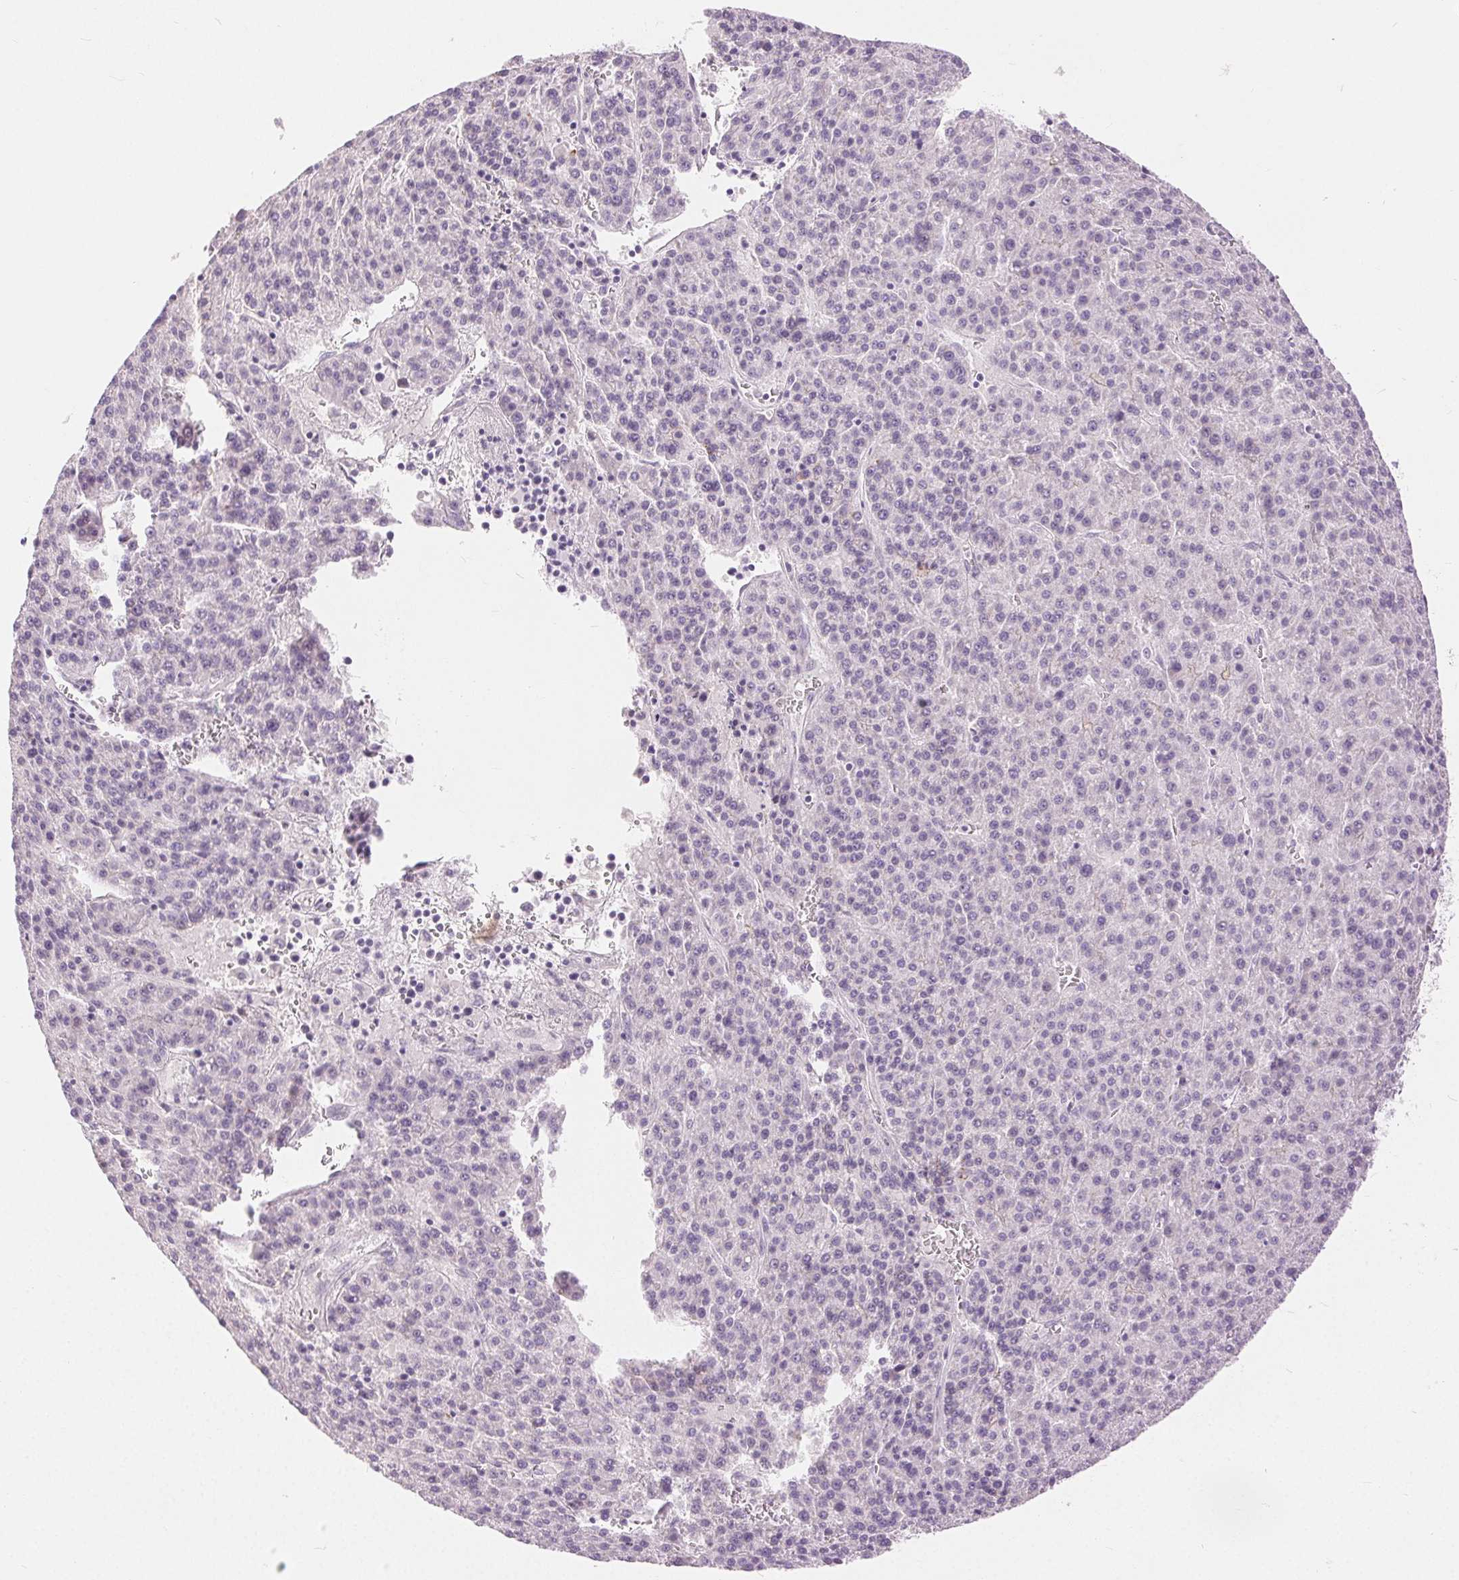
{"staining": {"intensity": "negative", "quantity": "none", "location": "none"}, "tissue": "liver cancer", "cell_type": "Tumor cells", "image_type": "cancer", "snomed": [{"axis": "morphology", "description": "Carcinoma, Hepatocellular, NOS"}, {"axis": "topography", "description": "Liver"}], "caption": "High magnification brightfield microscopy of hepatocellular carcinoma (liver) stained with DAB (brown) and counterstained with hematoxylin (blue): tumor cells show no significant staining.", "gene": "DSG3", "patient": {"sex": "female", "age": 58}}